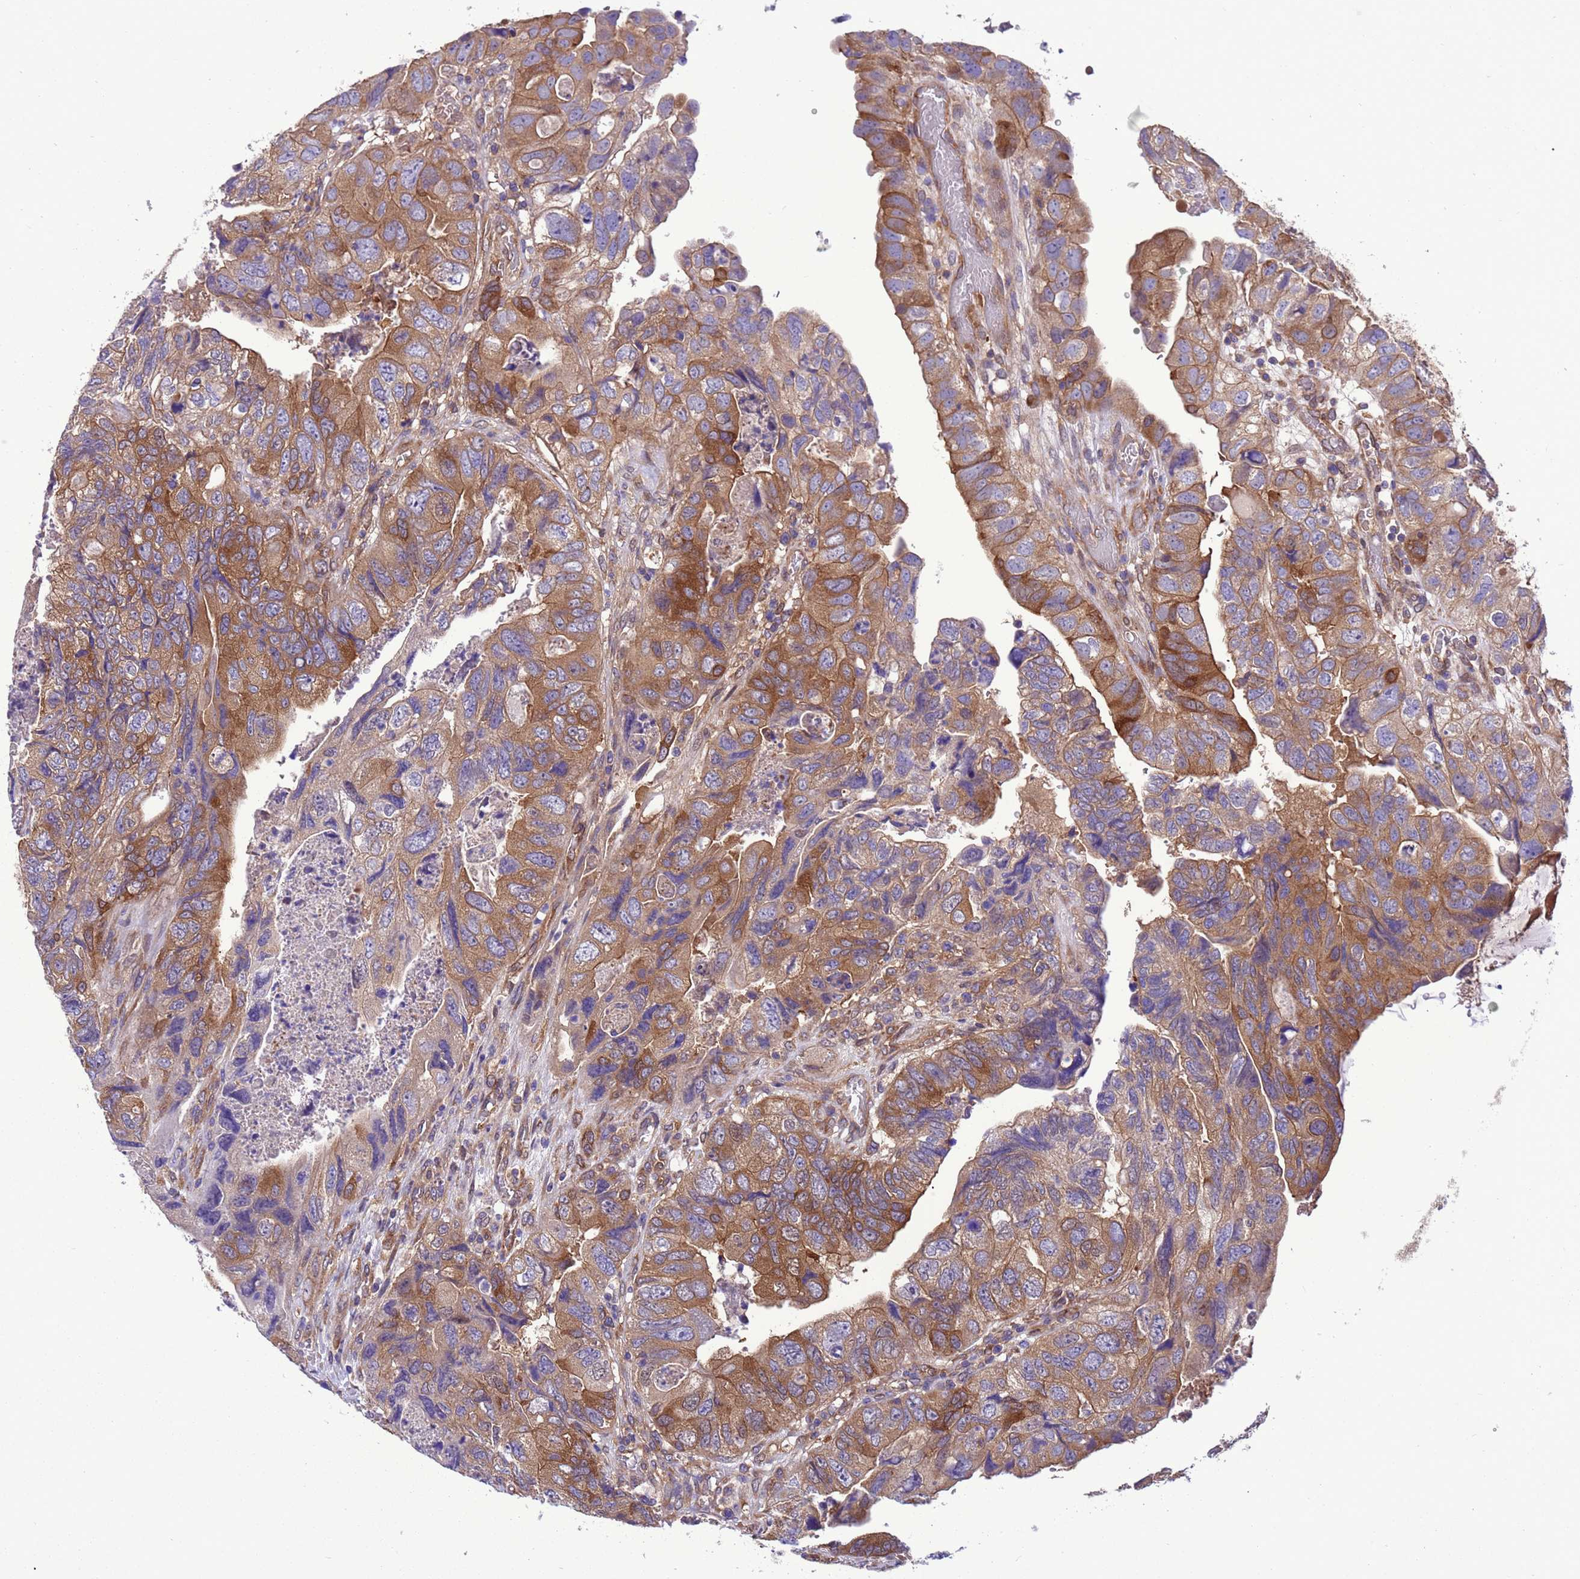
{"staining": {"intensity": "moderate", "quantity": ">75%", "location": "cytoplasmic/membranous"}, "tissue": "colorectal cancer", "cell_type": "Tumor cells", "image_type": "cancer", "snomed": [{"axis": "morphology", "description": "Adenocarcinoma, NOS"}, {"axis": "topography", "description": "Rectum"}], "caption": "Human colorectal adenocarcinoma stained with a protein marker displays moderate staining in tumor cells.", "gene": "RABEP2", "patient": {"sex": "male", "age": 63}}